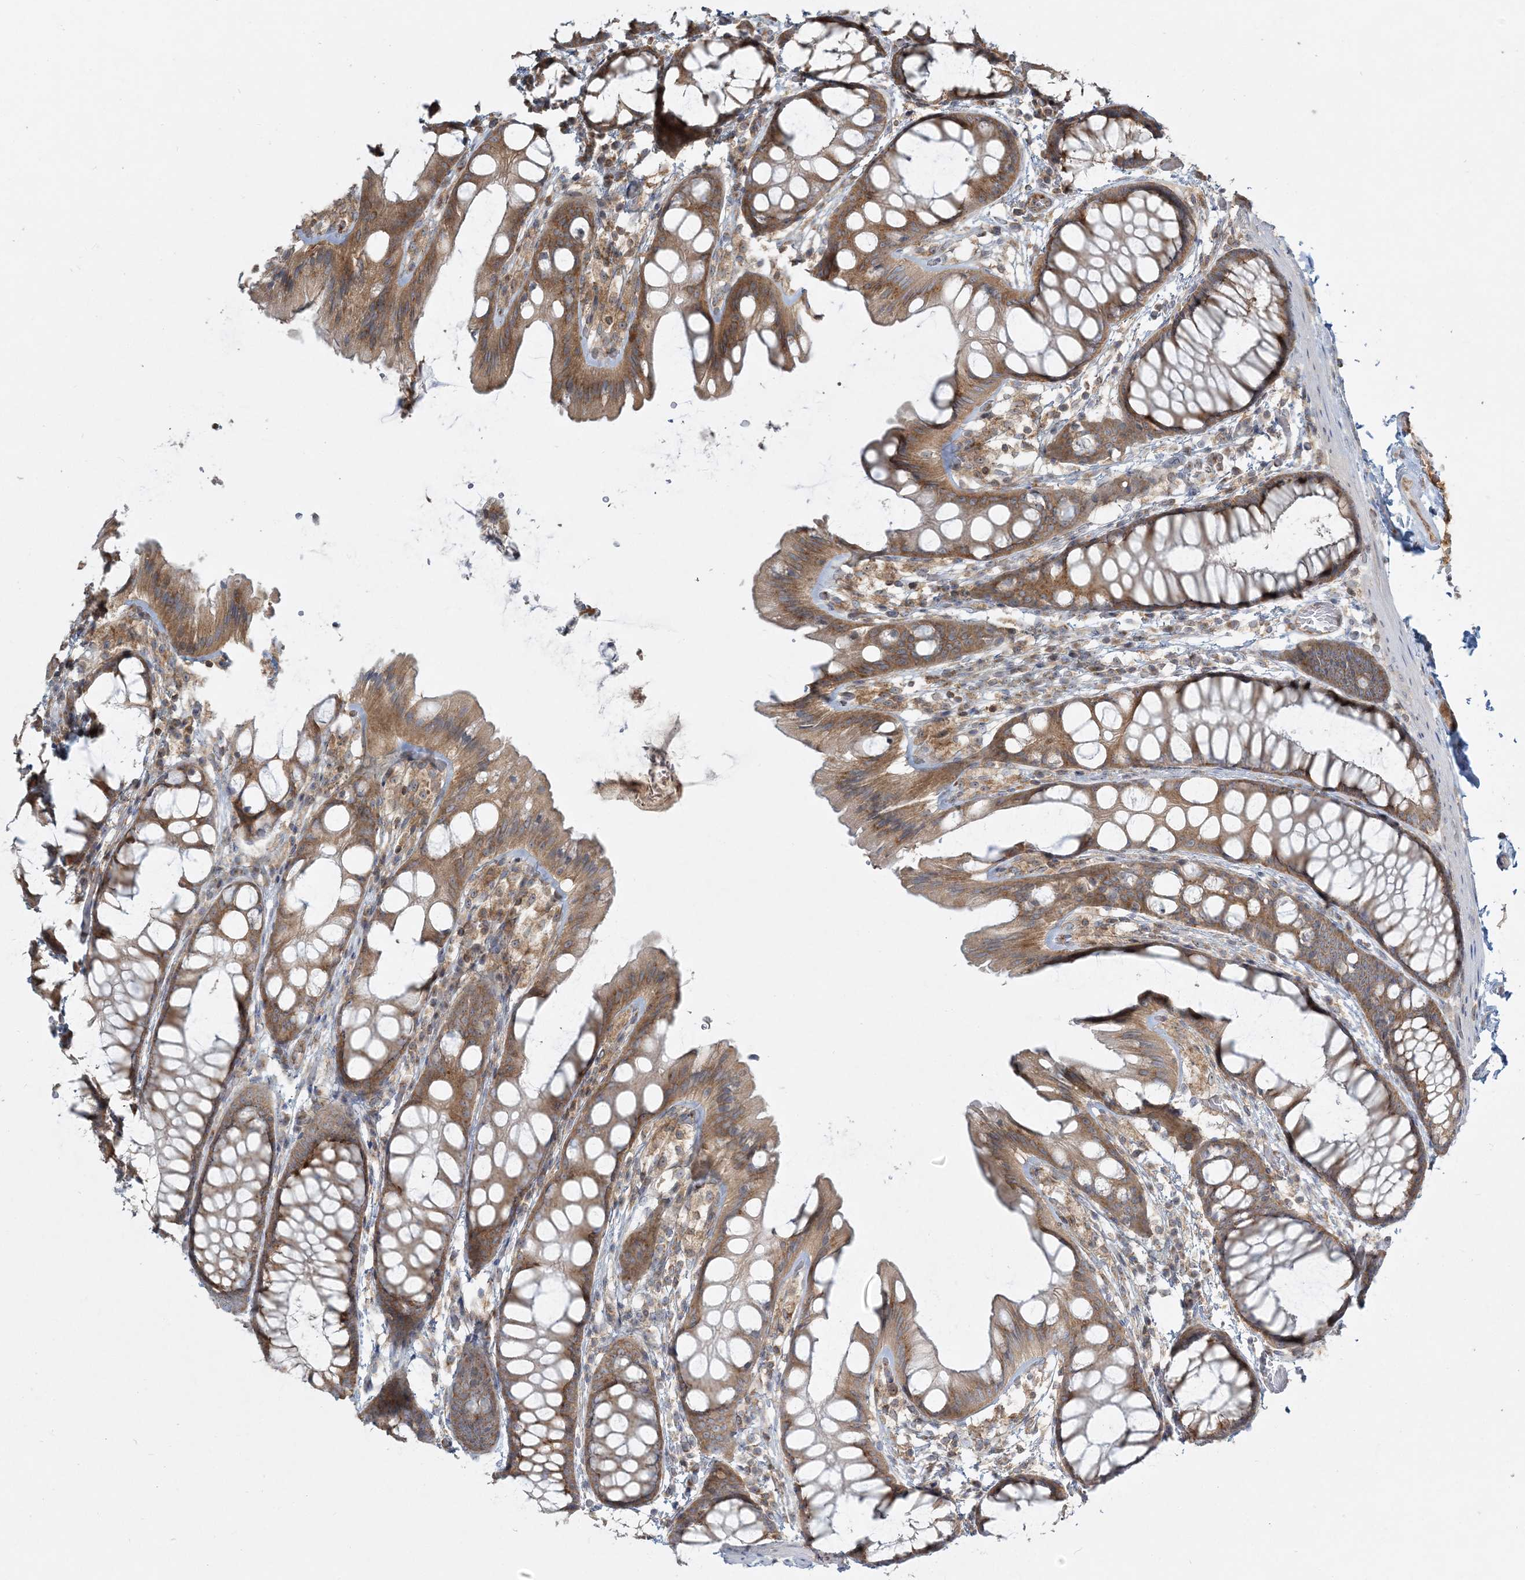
{"staining": {"intensity": "weak", "quantity": ">75%", "location": "cytoplasmic/membranous"}, "tissue": "colon", "cell_type": "Endothelial cells", "image_type": "normal", "snomed": [{"axis": "morphology", "description": "Normal tissue, NOS"}, {"axis": "topography", "description": "Colon"}], "caption": "Endothelial cells exhibit low levels of weak cytoplasmic/membranous positivity in approximately >75% of cells in unremarkable colon.", "gene": "AP1AR", "patient": {"sex": "male", "age": 47}}